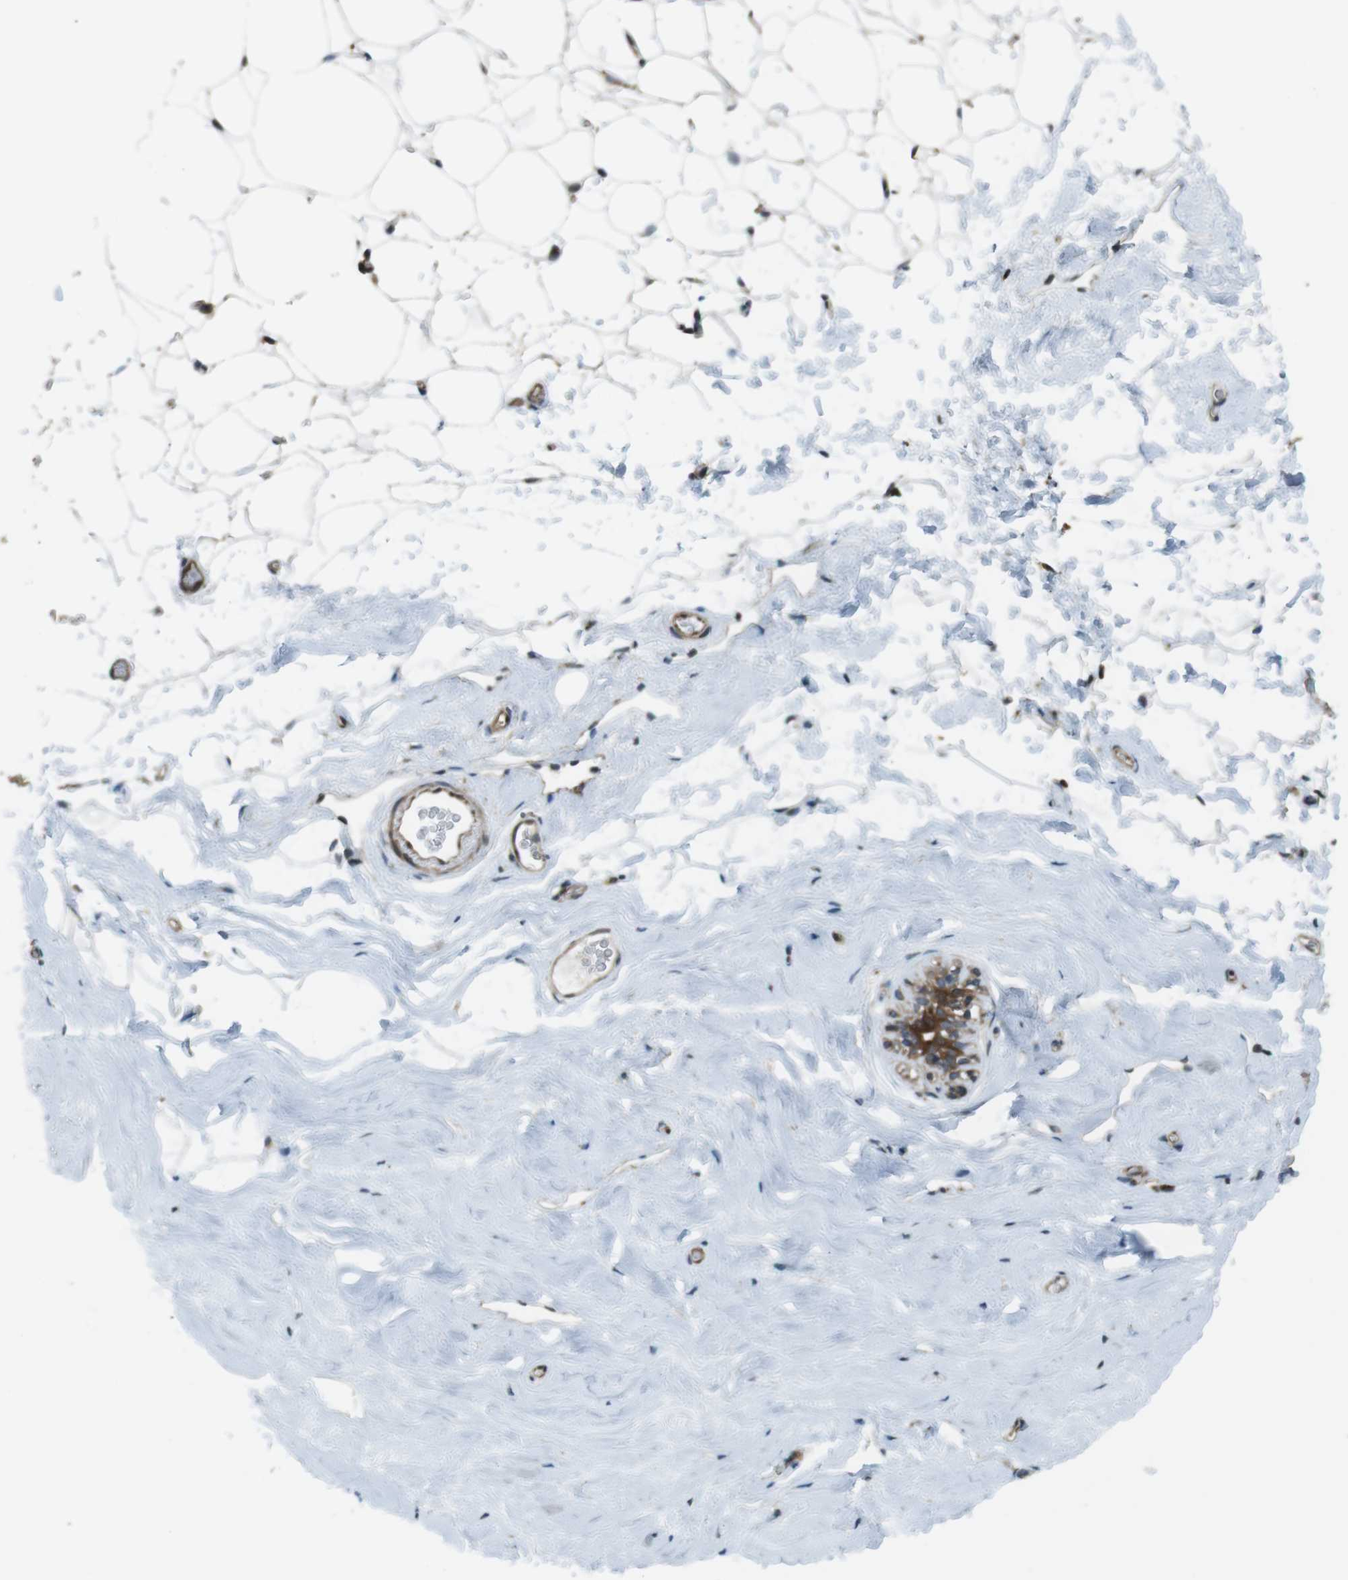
{"staining": {"intensity": "moderate", "quantity": ">75%", "location": "cytoplasmic/membranous,nuclear"}, "tissue": "breast", "cell_type": "Adipocytes", "image_type": "normal", "snomed": [{"axis": "morphology", "description": "Normal tissue, NOS"}, {"axis": "topography", "description": "Breast"}], "caption": "Immunohistochemistry (IHC) of normal human breast shows medium levels of moderate cytoplasmic/membranous,nuclear positivity in about >75% of adipocytes. (DAB (3,3'-diaminobenzidine) = brown stain, brightfield microscopy at high magnification).", "gene": "ZNF330", "patient": {"sex": "female", "age": 75}}